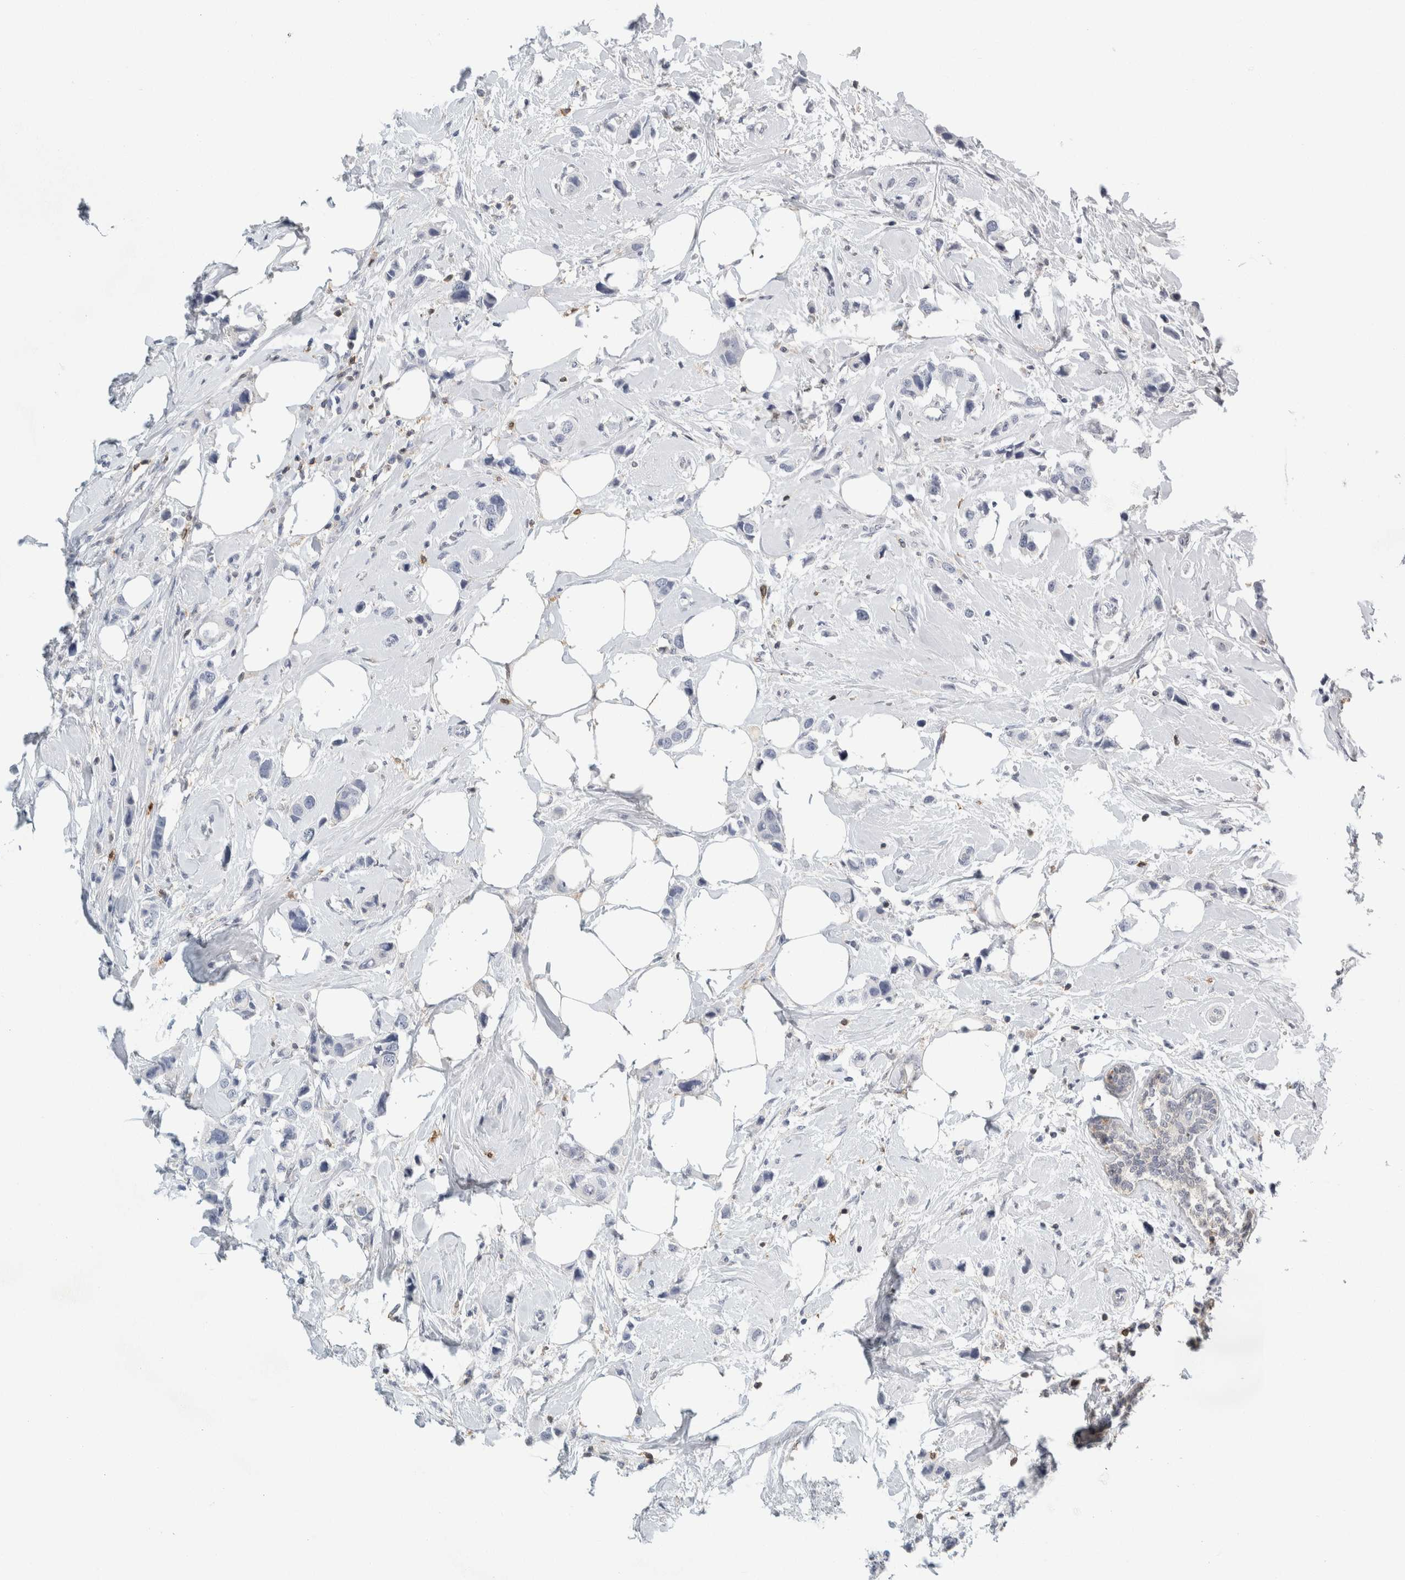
{"staining": {"intensity": "negative", "quantity": "none", "location": "none"}, "tissue": "breast cancer", "cell_type": "Tumor cells", "image_type": "cancer", "snomed": [{"axis": "morphology", "description": "Normal tissue, NOS"}, {"axis": "morphology", "description": "Duct carcinoma"}, {"axis": "topography", "description": "Breast"}], "caption": "The image demonstrates no staining of tumor cells in infiltrating ductal carcinoma (breast). (Brightfield microscopy of DAB immunohistochemistry at high magnification).", "gene": "P2RY2", "patient": {"sex": "female", "age": 50}}